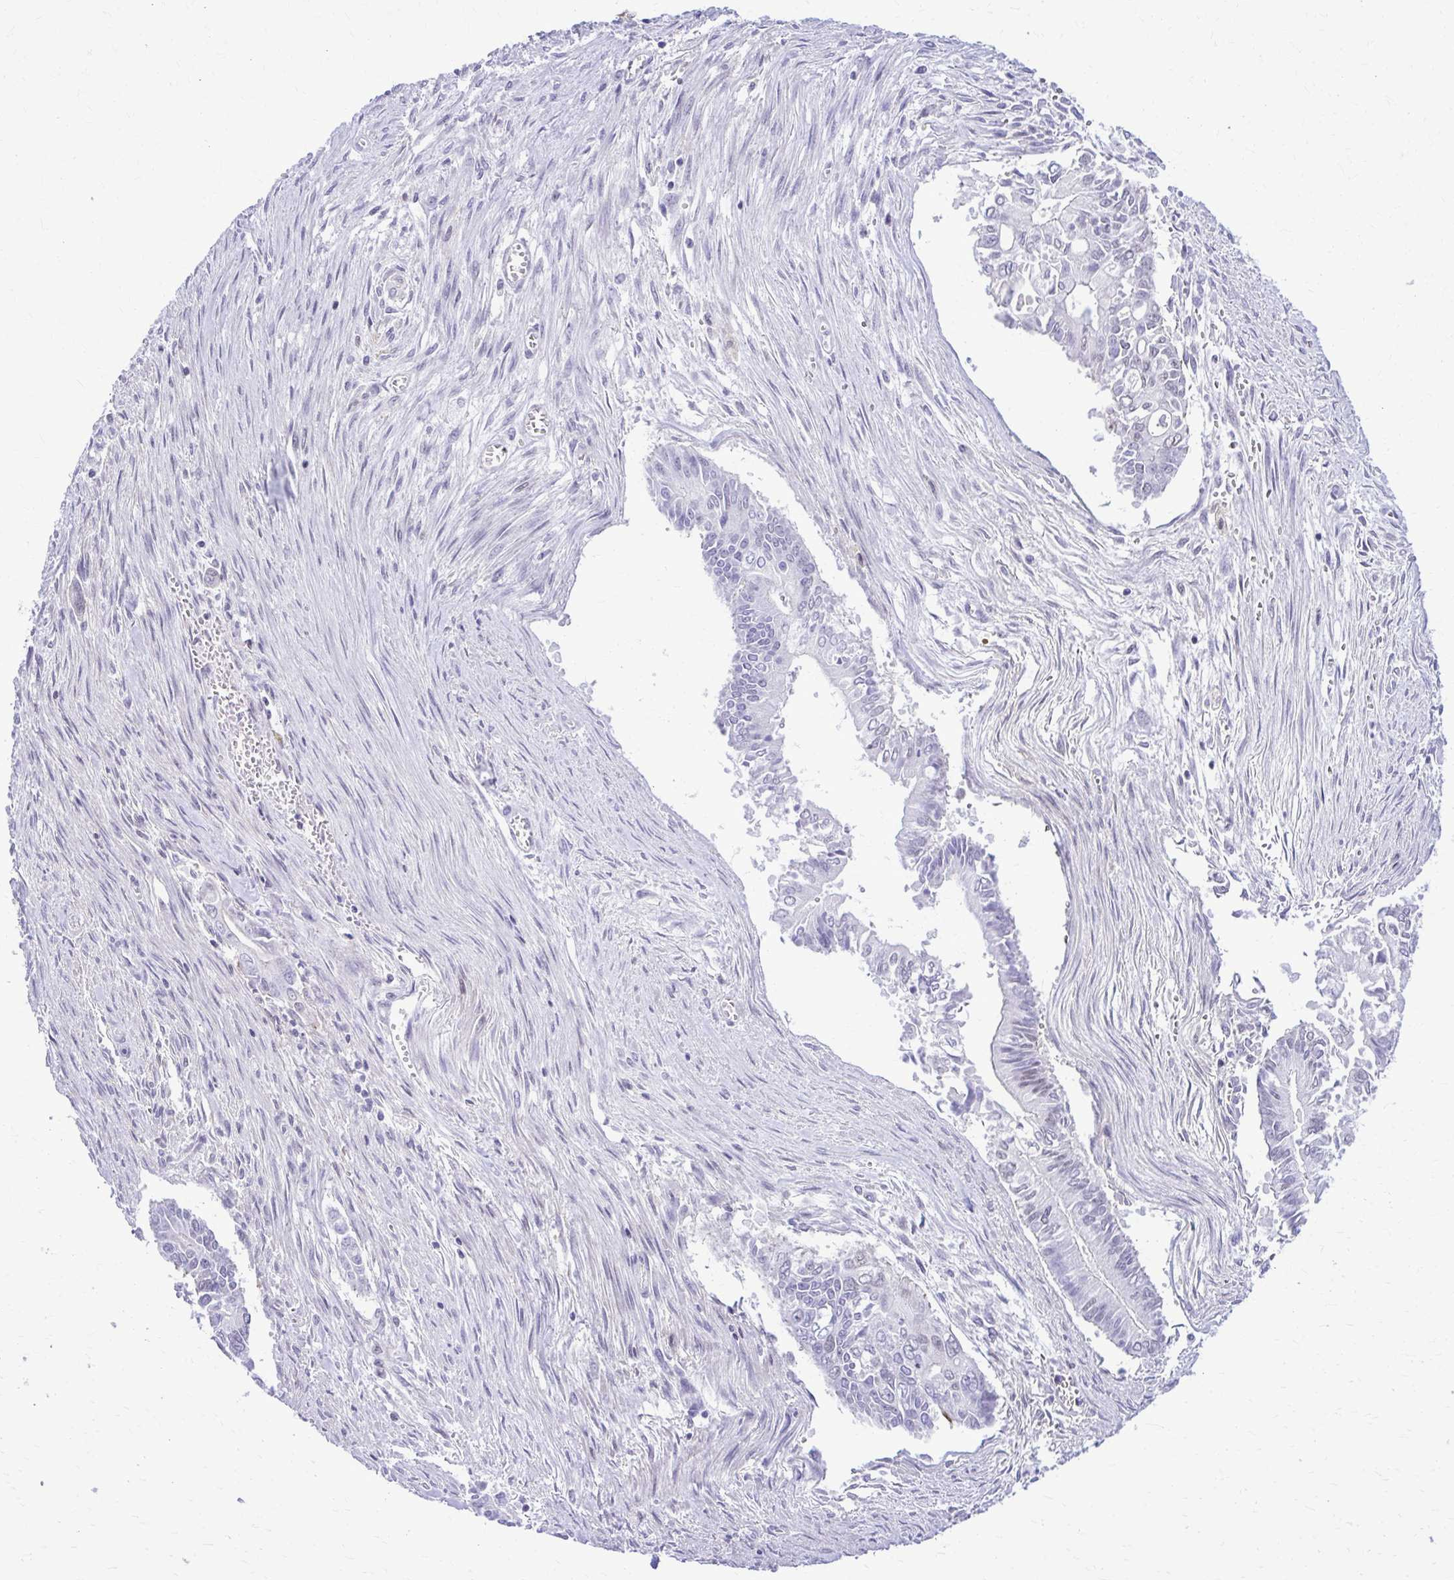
{"staining": {"intensity": "negative", "quantity": "none", "location": "none"}, "tissue": "pancreatic cancer", "cell_type": "Tumor cells", "image_type": "cancer", "snomed": [{"axis": "morphology", "description": "Adenocarcinoma, NOS"}, {"axis": "topography", "description": "Pancreas"}], "caption": "This is an IHC image of human adenocarcinoma (pancreatic). There is no expression in tumor cells.", "gene": "RASL11B", "patient": {"sex": "male", "age": 68}}